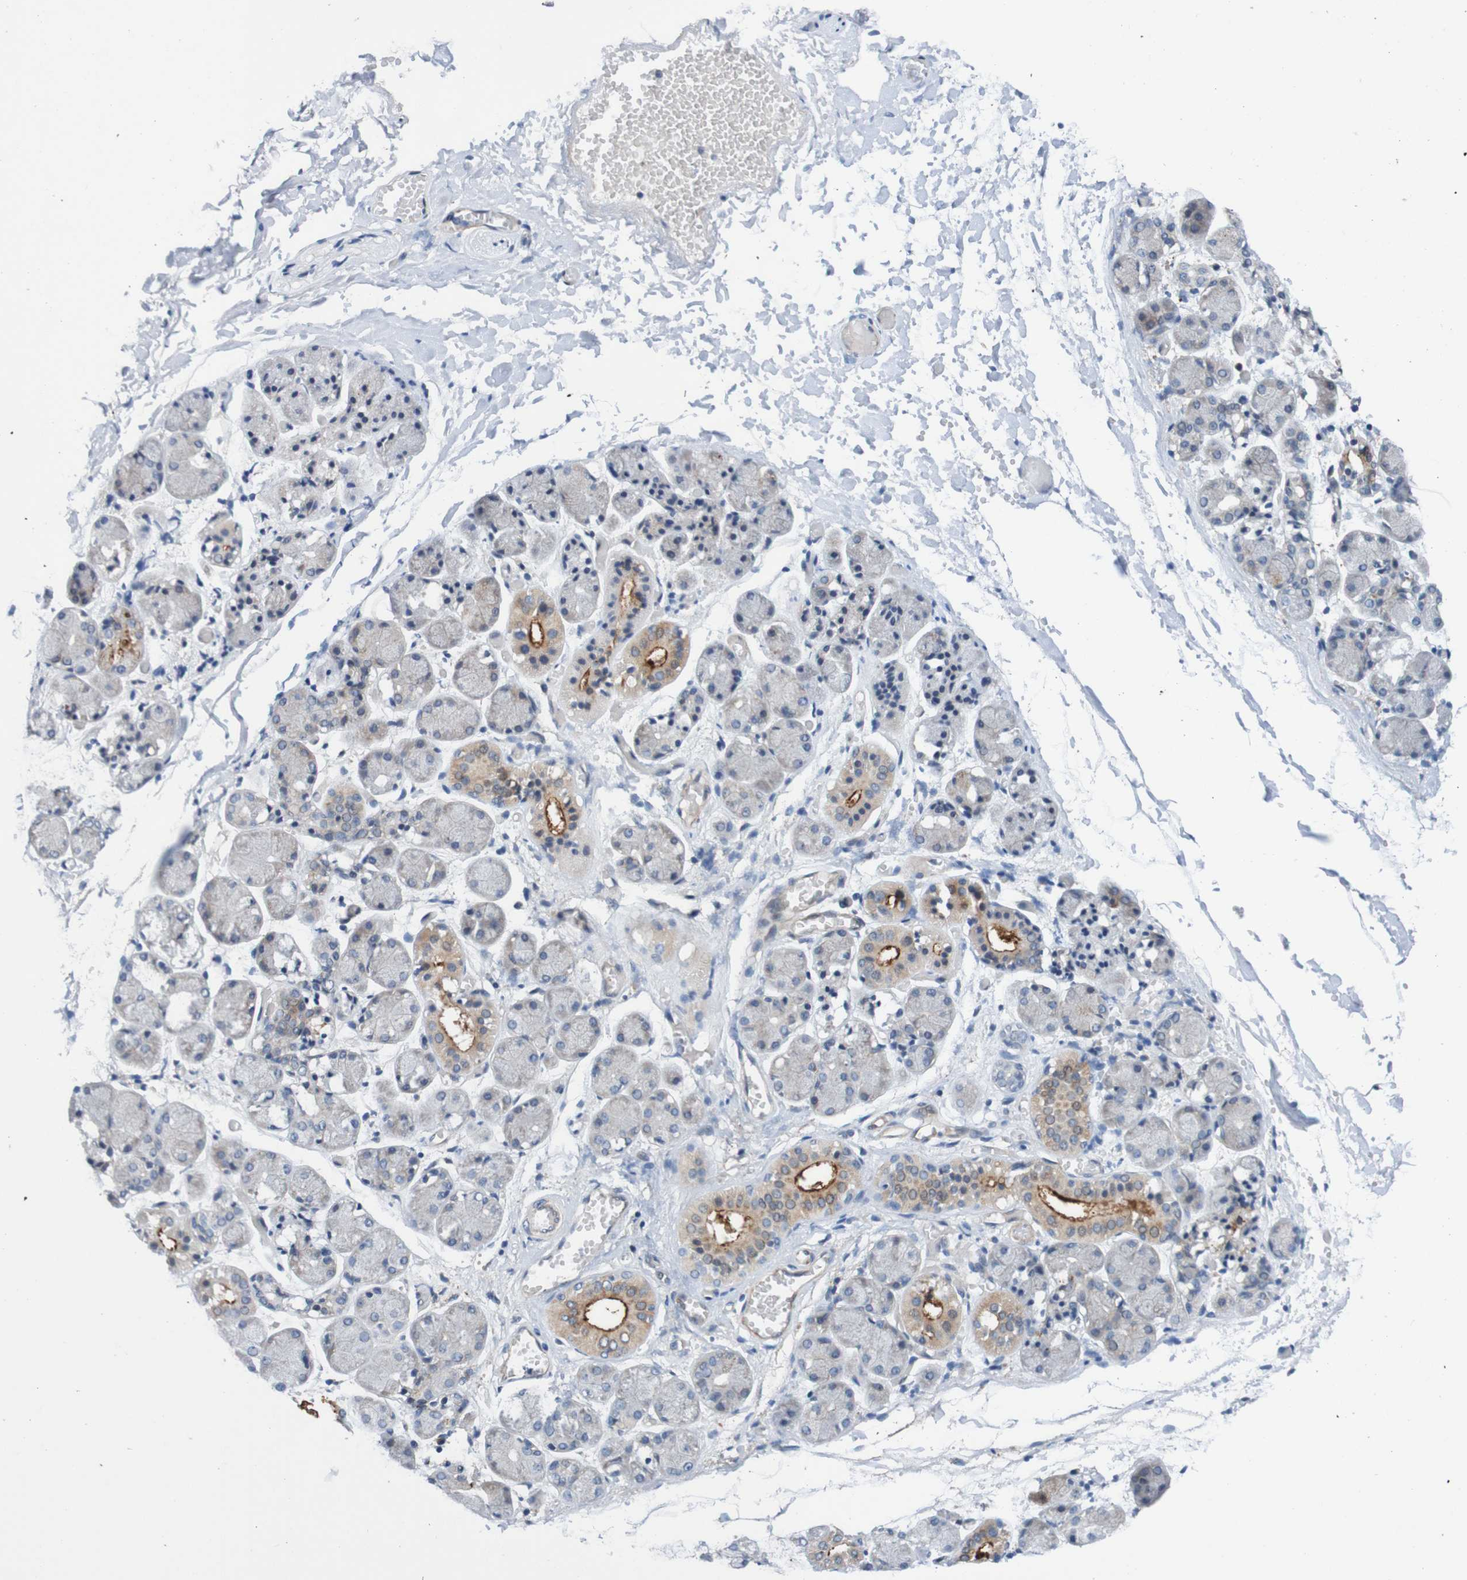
{"staining": {"intensity": "moderate", "quantity": "25%-75%", "location": "cytoplasmic/membranous"}, "tissue": "salivary gland", "cell_type": "Glandular cells", "image_type": "normal", "snomed": [{"axis": "morphology", "description": "Normal tissue, NOS"}, {"axis": "topography", "description": "Salivary gland"}], "caption": "Protein expression analysis of normal salivary gland displays moderate cytoplasmic/membranous positivity in approximately 25%-75% of glandular cells.", "gene": "CPED1", "patient": {"sex": "female", "age": 24}}